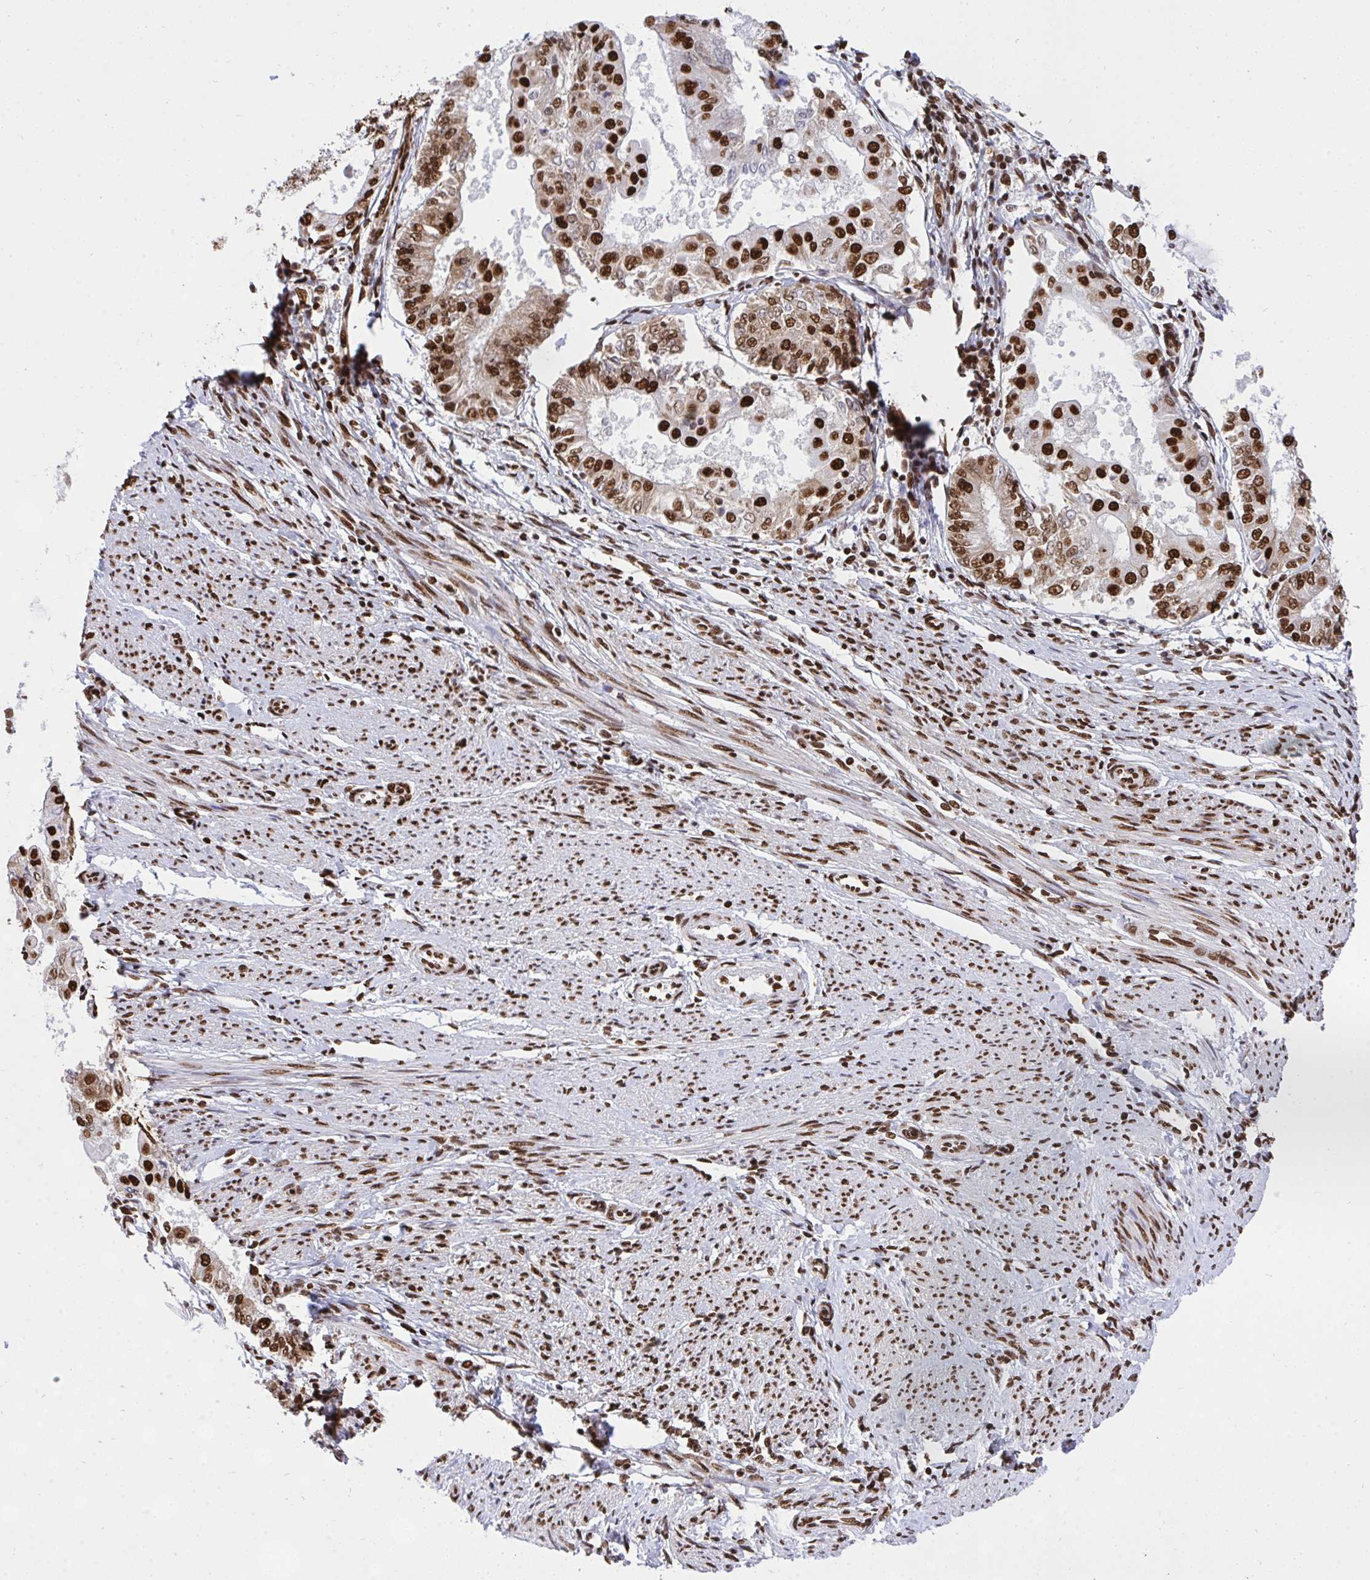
{"staining": {"intensity": "strong", "quantity": ">75%", "location": "nuclear"}, "tissue": "endometrial cancer", "cell_type": "Tumor cells", "image_type": "cancer", "snomed": [{"axis": "morphology", "description": "Adenocarcinoma, NOS"}, {"axis": "topography", "description": "Endometrium"}], "caption": "Protein expression analysis of human endometrial cancer reveals strong nuclear staining in approximately >75% of tumor cells.", "gene": "HNRNPL", "patient": {"sex": "female", "age": 68}}